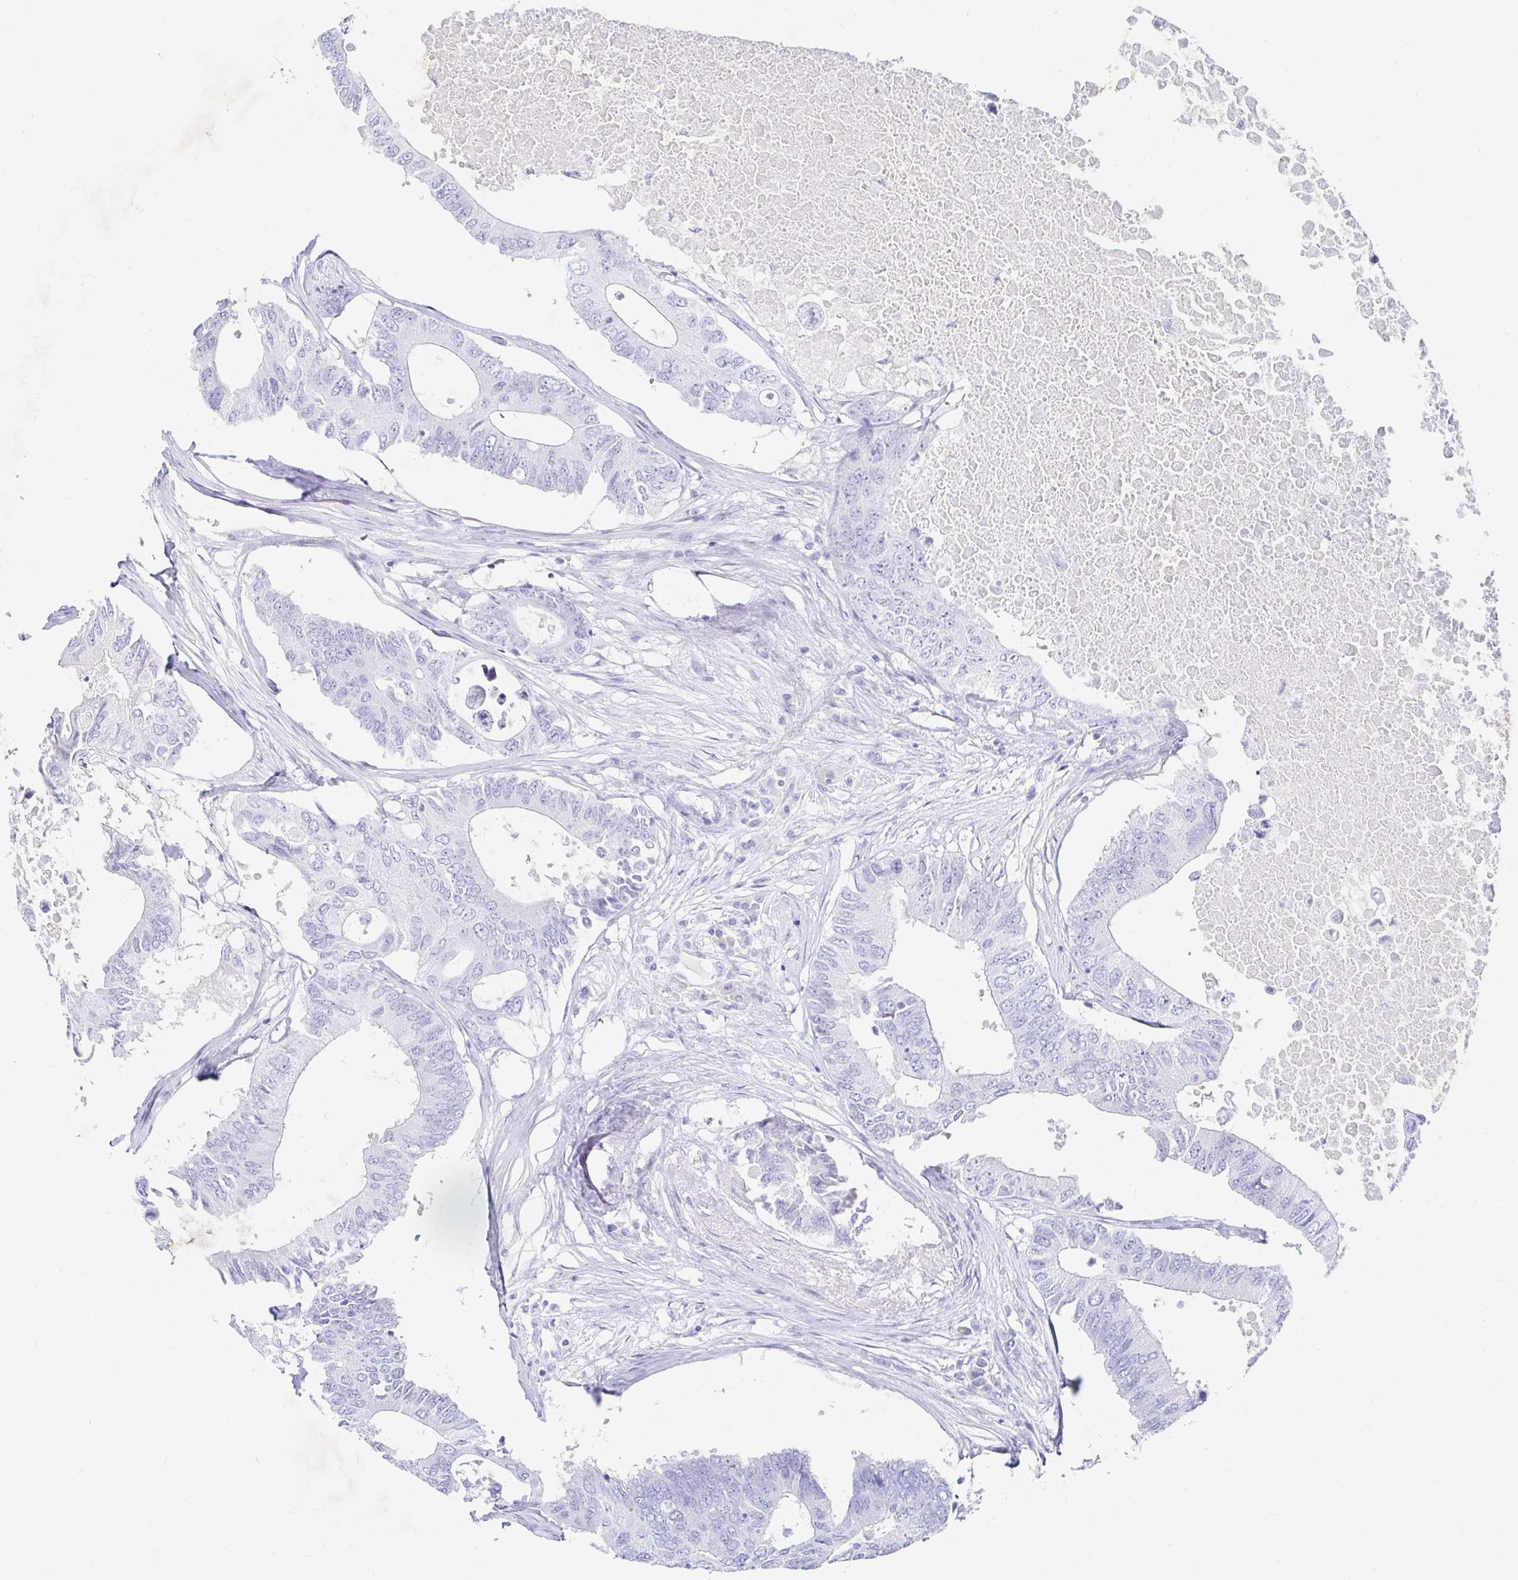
{"staining": {"intensity": "negative", "quantity": "none", "location": "none"}, "tissue": "colorectal cancer", "cell_type": "Tumor cells", "image_type": "cancer", "snomed": [{"axis": "morphology", "description": "Adenocarcinoma, NOS"}, {"axis": "topography", "description": "Colon"}], "caption": "Immunohistochemistry (IHC) image of human colorectal adenocarcinoma stained for a protein (brown), which reveals no expression in tumor cells. (DAB IHC visualized using brightfield microscopy, high magnification).", "gene": "NR2E1", "patient": {"sex": "male", "age": 71}}